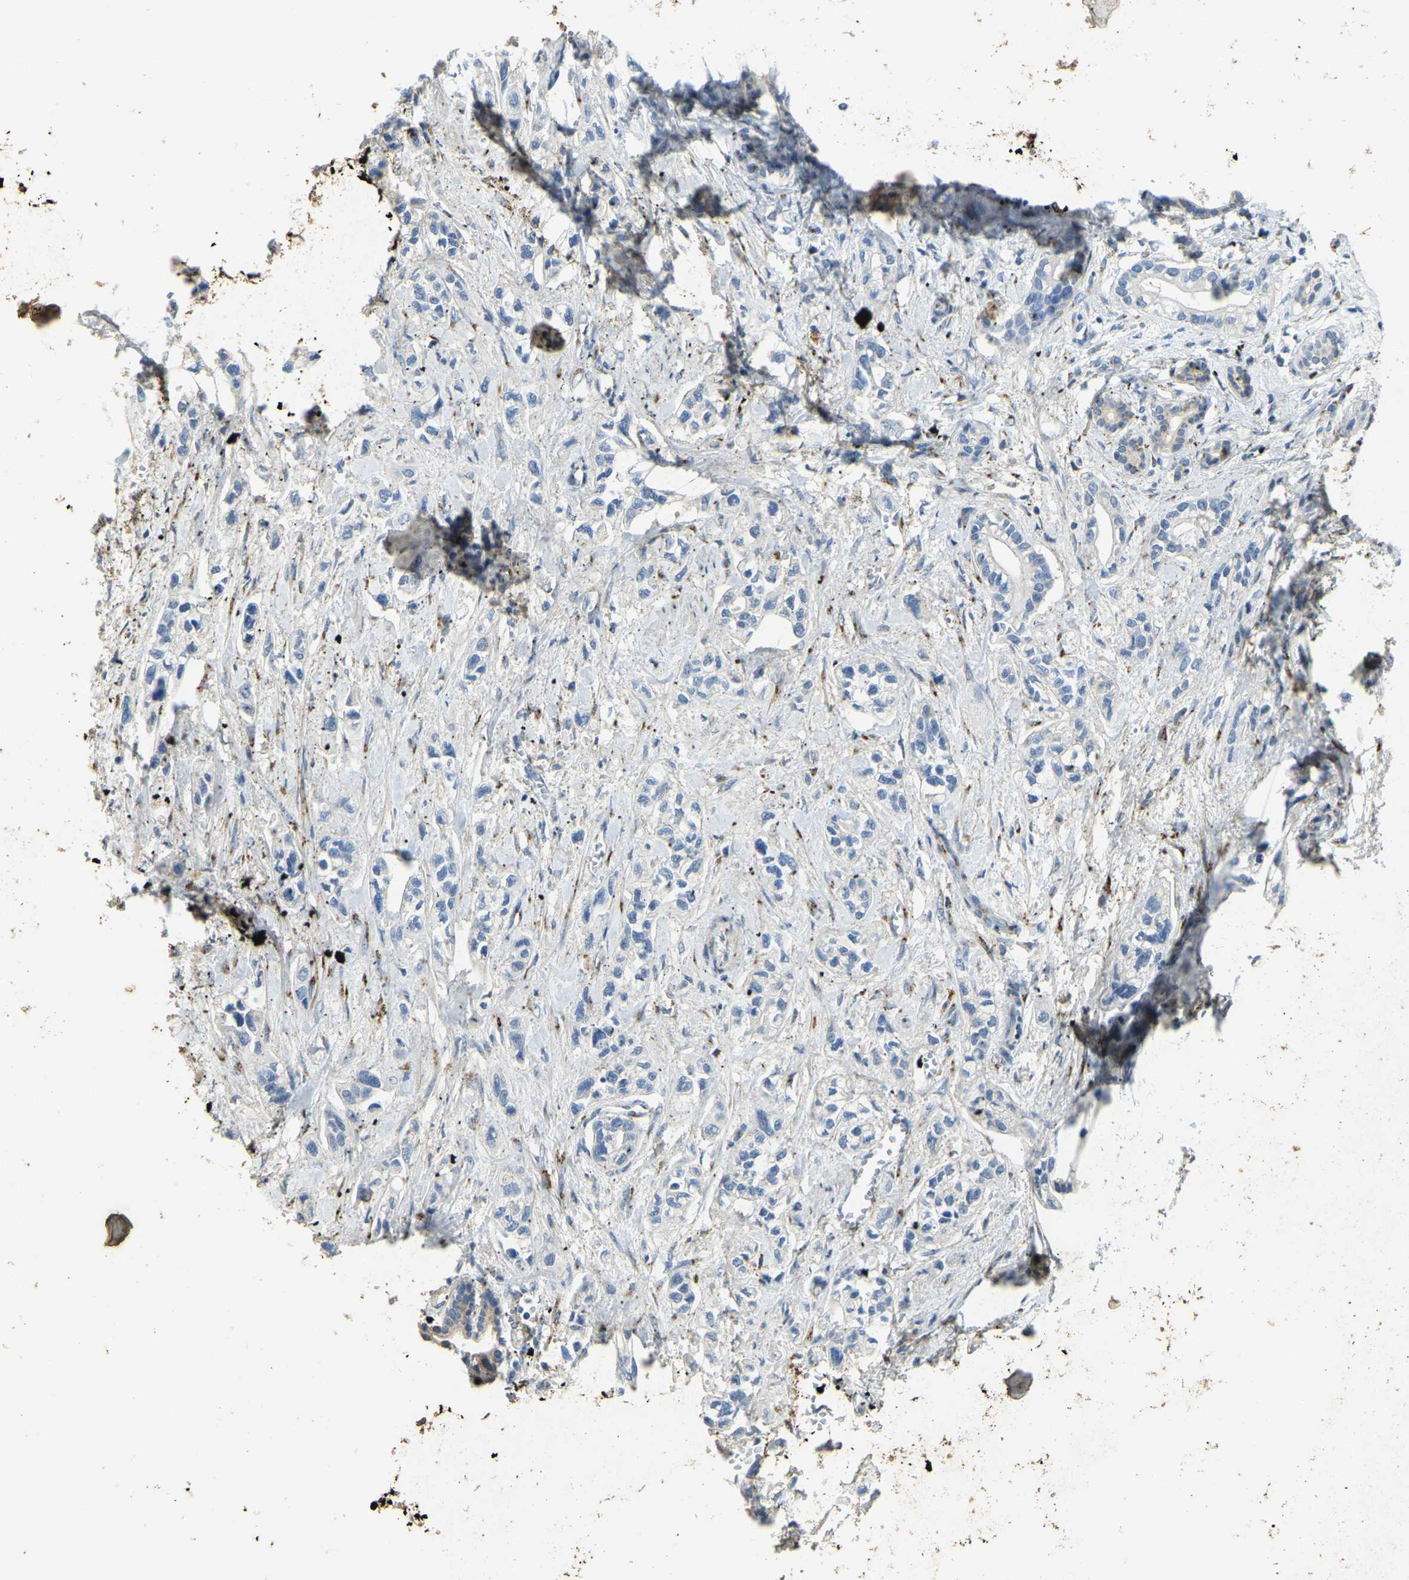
{"staining": {"intensity": "negative", "quantity": "none", "location": "none"}, "tissue": "pancreatic cancer", "cell_type": "Tumor cells", "image_type": "cancer", "snomed": [{"axis": "morphology", "description": "Adenocarcinoma, NOS"}, {"axis": "topography", "description": "Pancreas"}], "caption": "This is an IHC micrograph of pancreatic cancer. There is no staining in tumor cells.", "gene": "FAM174A", "patient": {"sex": "male", "age": 74}}